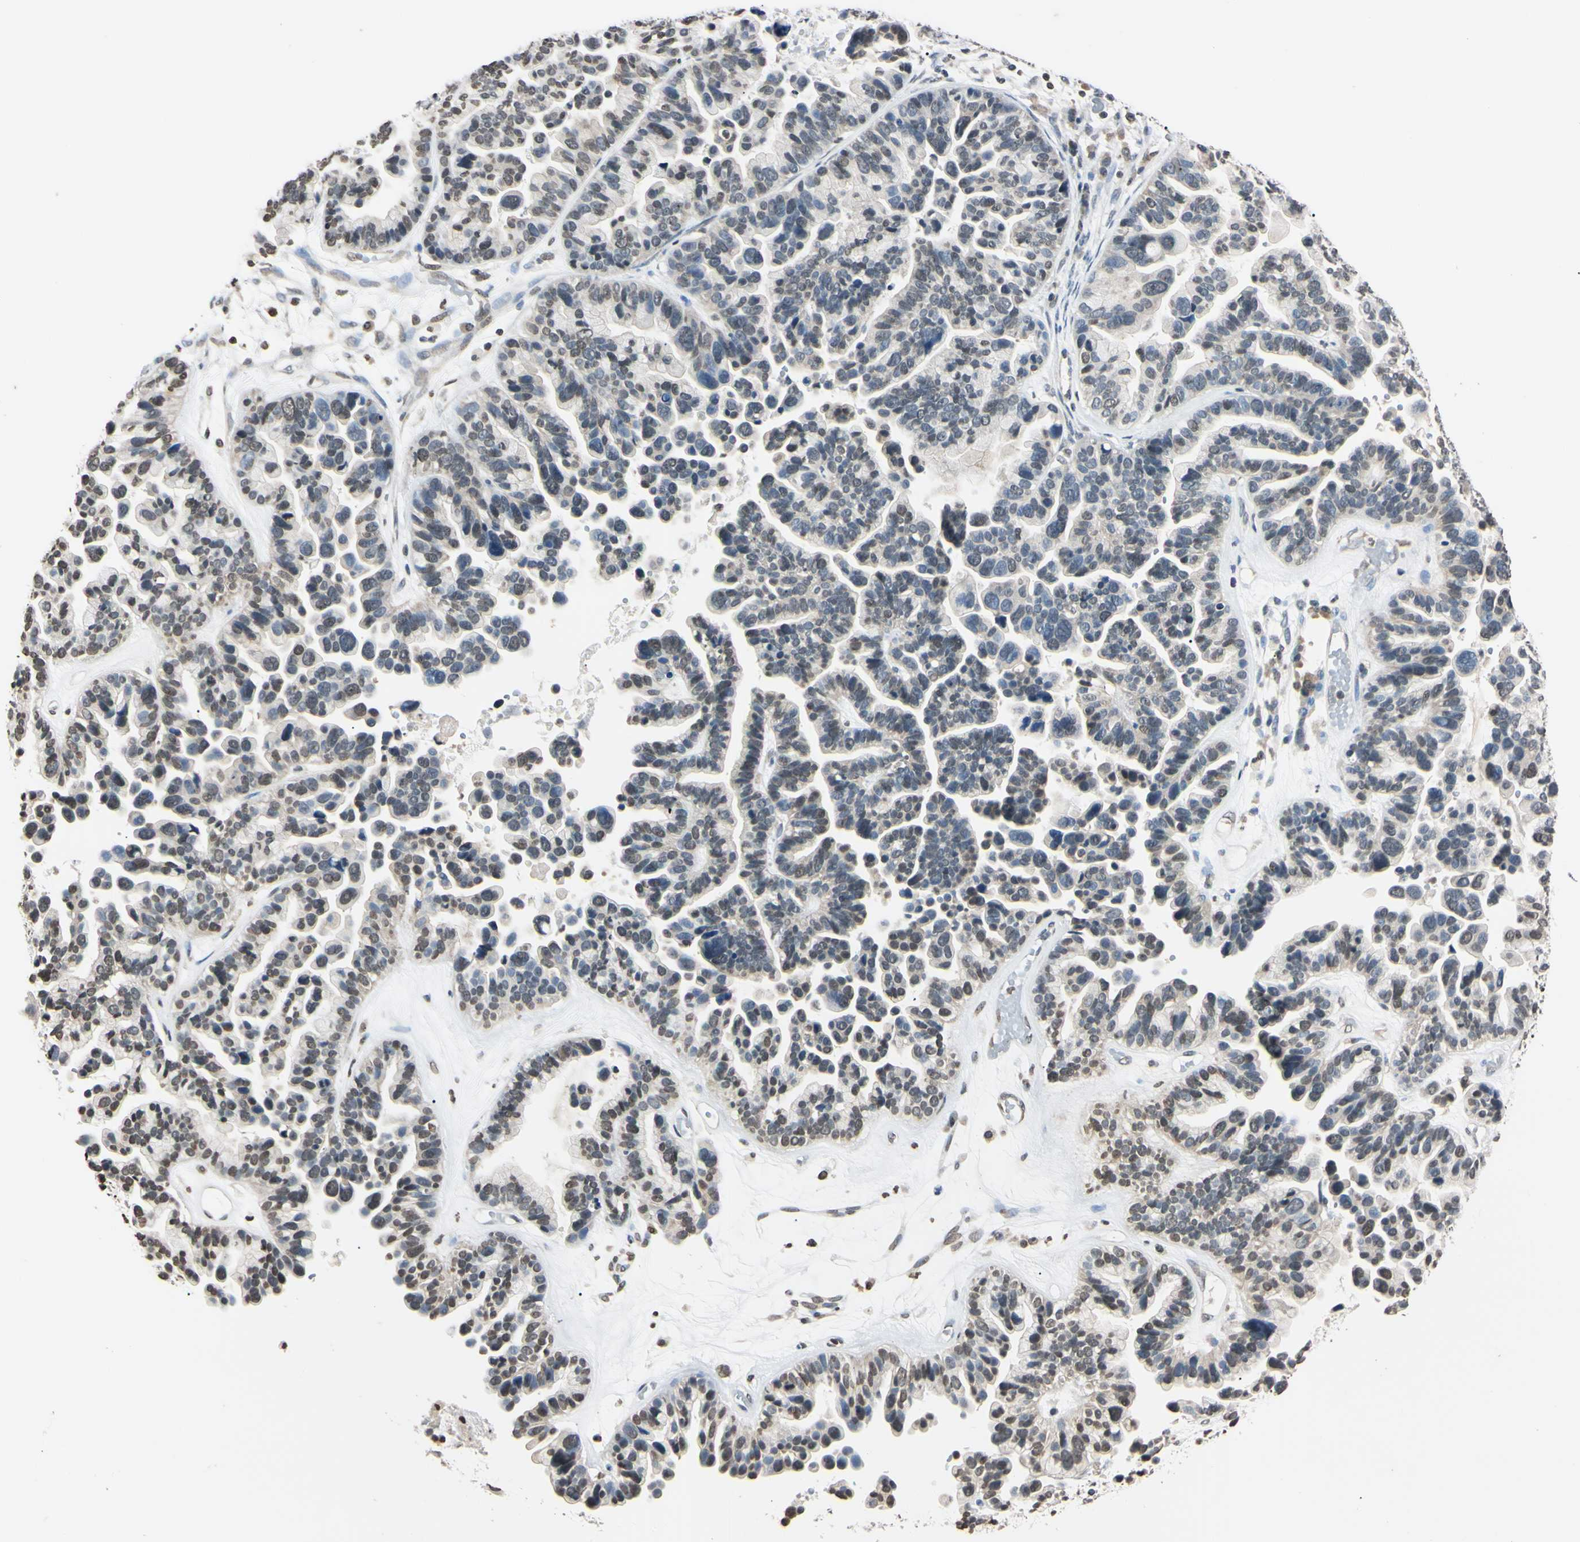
{"staining": {"intensity": "weak", "quantity": "25%-75%", "location": "nuclear"}, "tissue": "ovarian cancer", "cell_type": "Tumor cells", "image_type": "cancer", "snomed": [{"axis": "morphology", "description": "Cystadenocarcinoma, serous, NOS"}, {"axis": "topography", "description": "Ovary"}], "caption": "IHC of ovarian cancer demonstrates low levels of weak nuclear staining in approximately 25%-75% of tumor cells. (Stains: DAB (3,3'-diaminobenzidine) in brown, nuclei in blue, Microscopy: brightfield microscopy at high magnification).", "gene": "CDC45", "patient": {"sex": "female", "age": 56}}